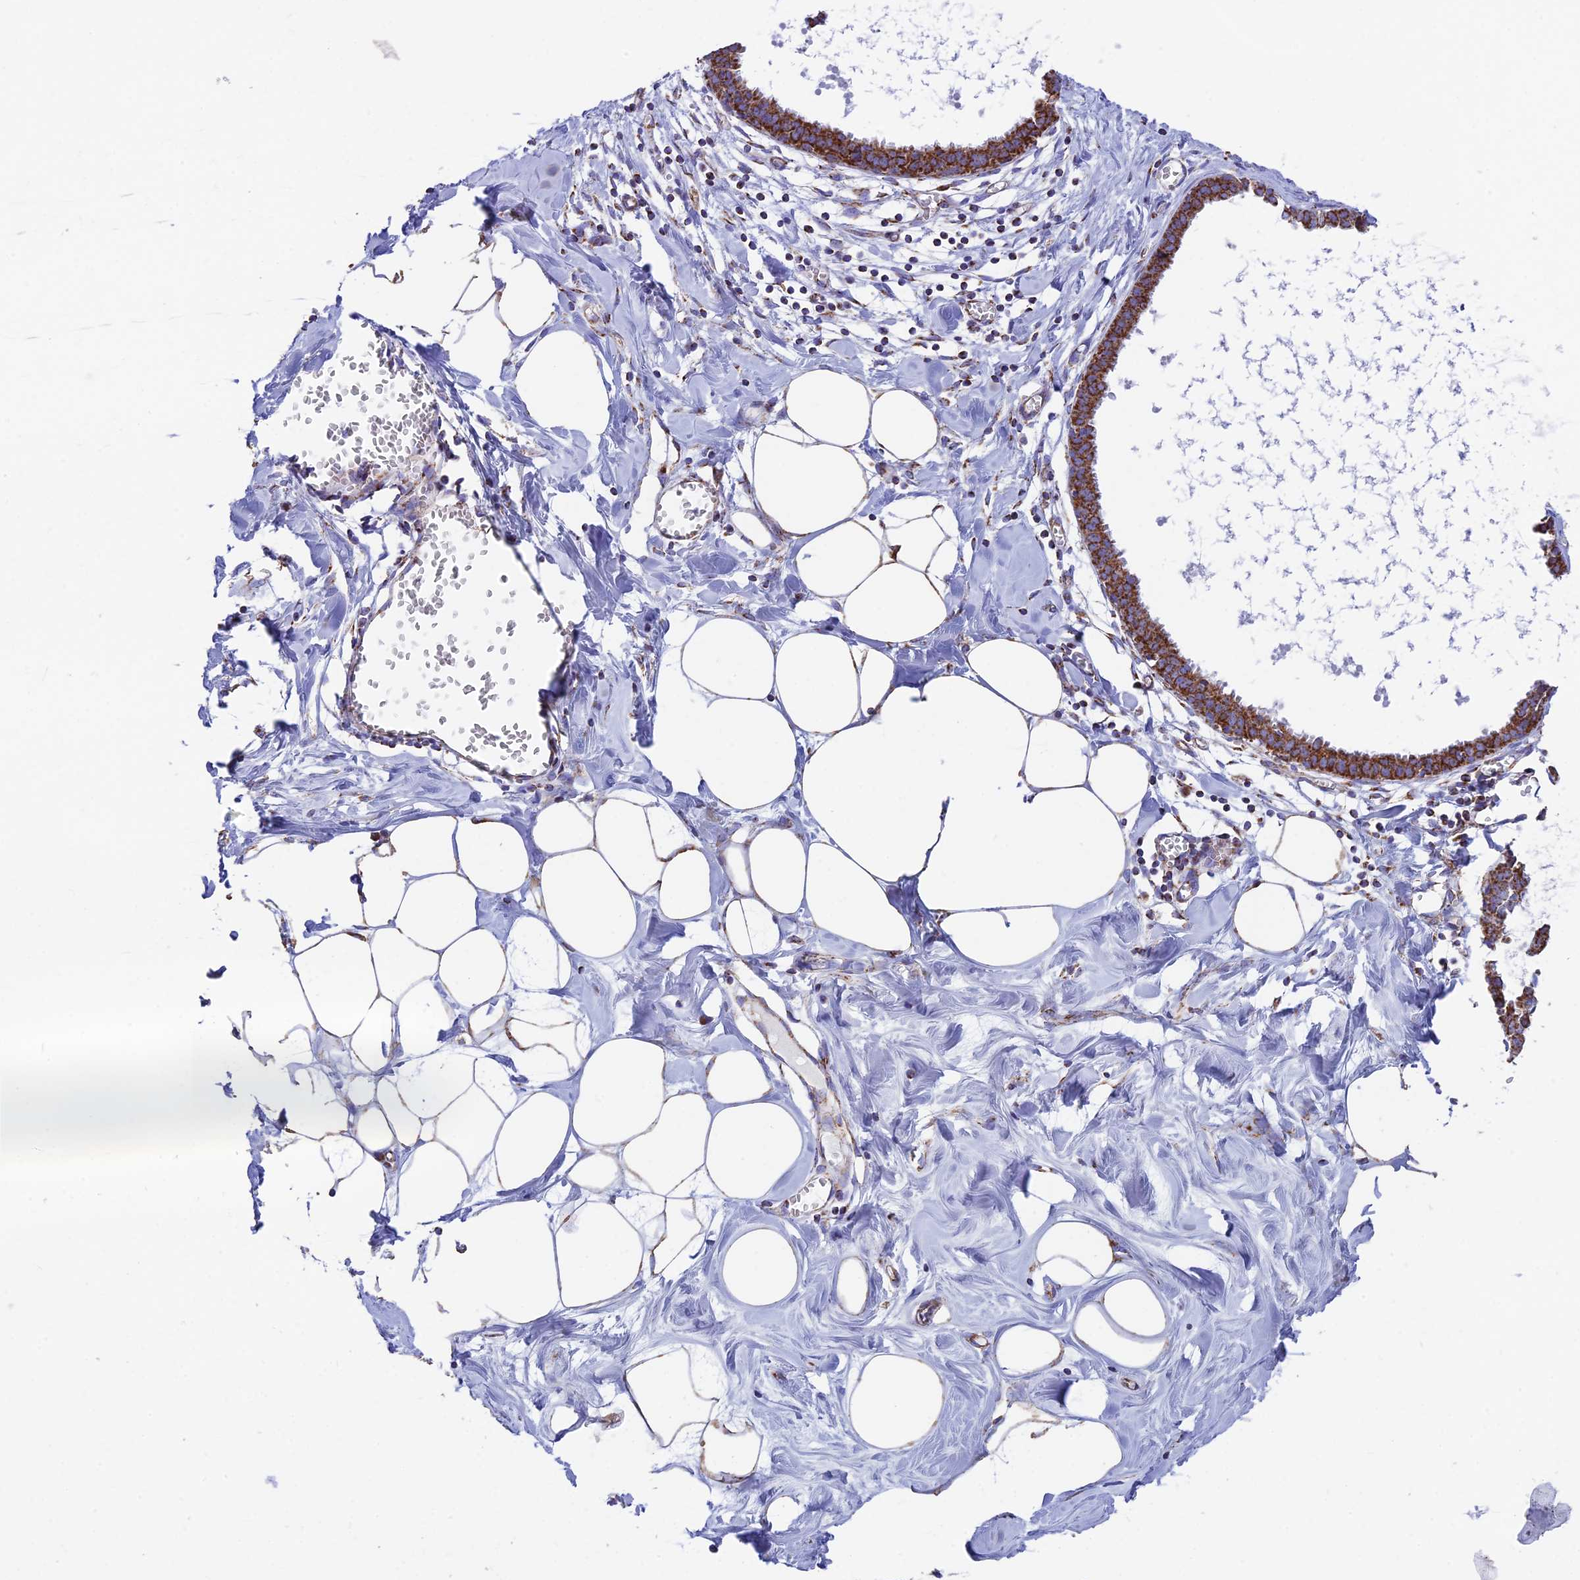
{"staining": {"intensity": "moderate", "quantity": ">75%", "location": "cytoplasmic/membranous"}, "tissue": "breast", "cell_type": "Adipocytes", "image_type": "normal", "snomed": [{"axis": "morphology", "description": "Normal tissue, NOS"}, {"axis": "topography", "description": "Breast"}], "caption": "Adipocytes exhibit medium levels of moderate cytoplasmic/membranous positivity in approximately >75% of cells in normal breast.", "gene": "CHCHD3", "patient": {"sex": "female", "age": 27}}